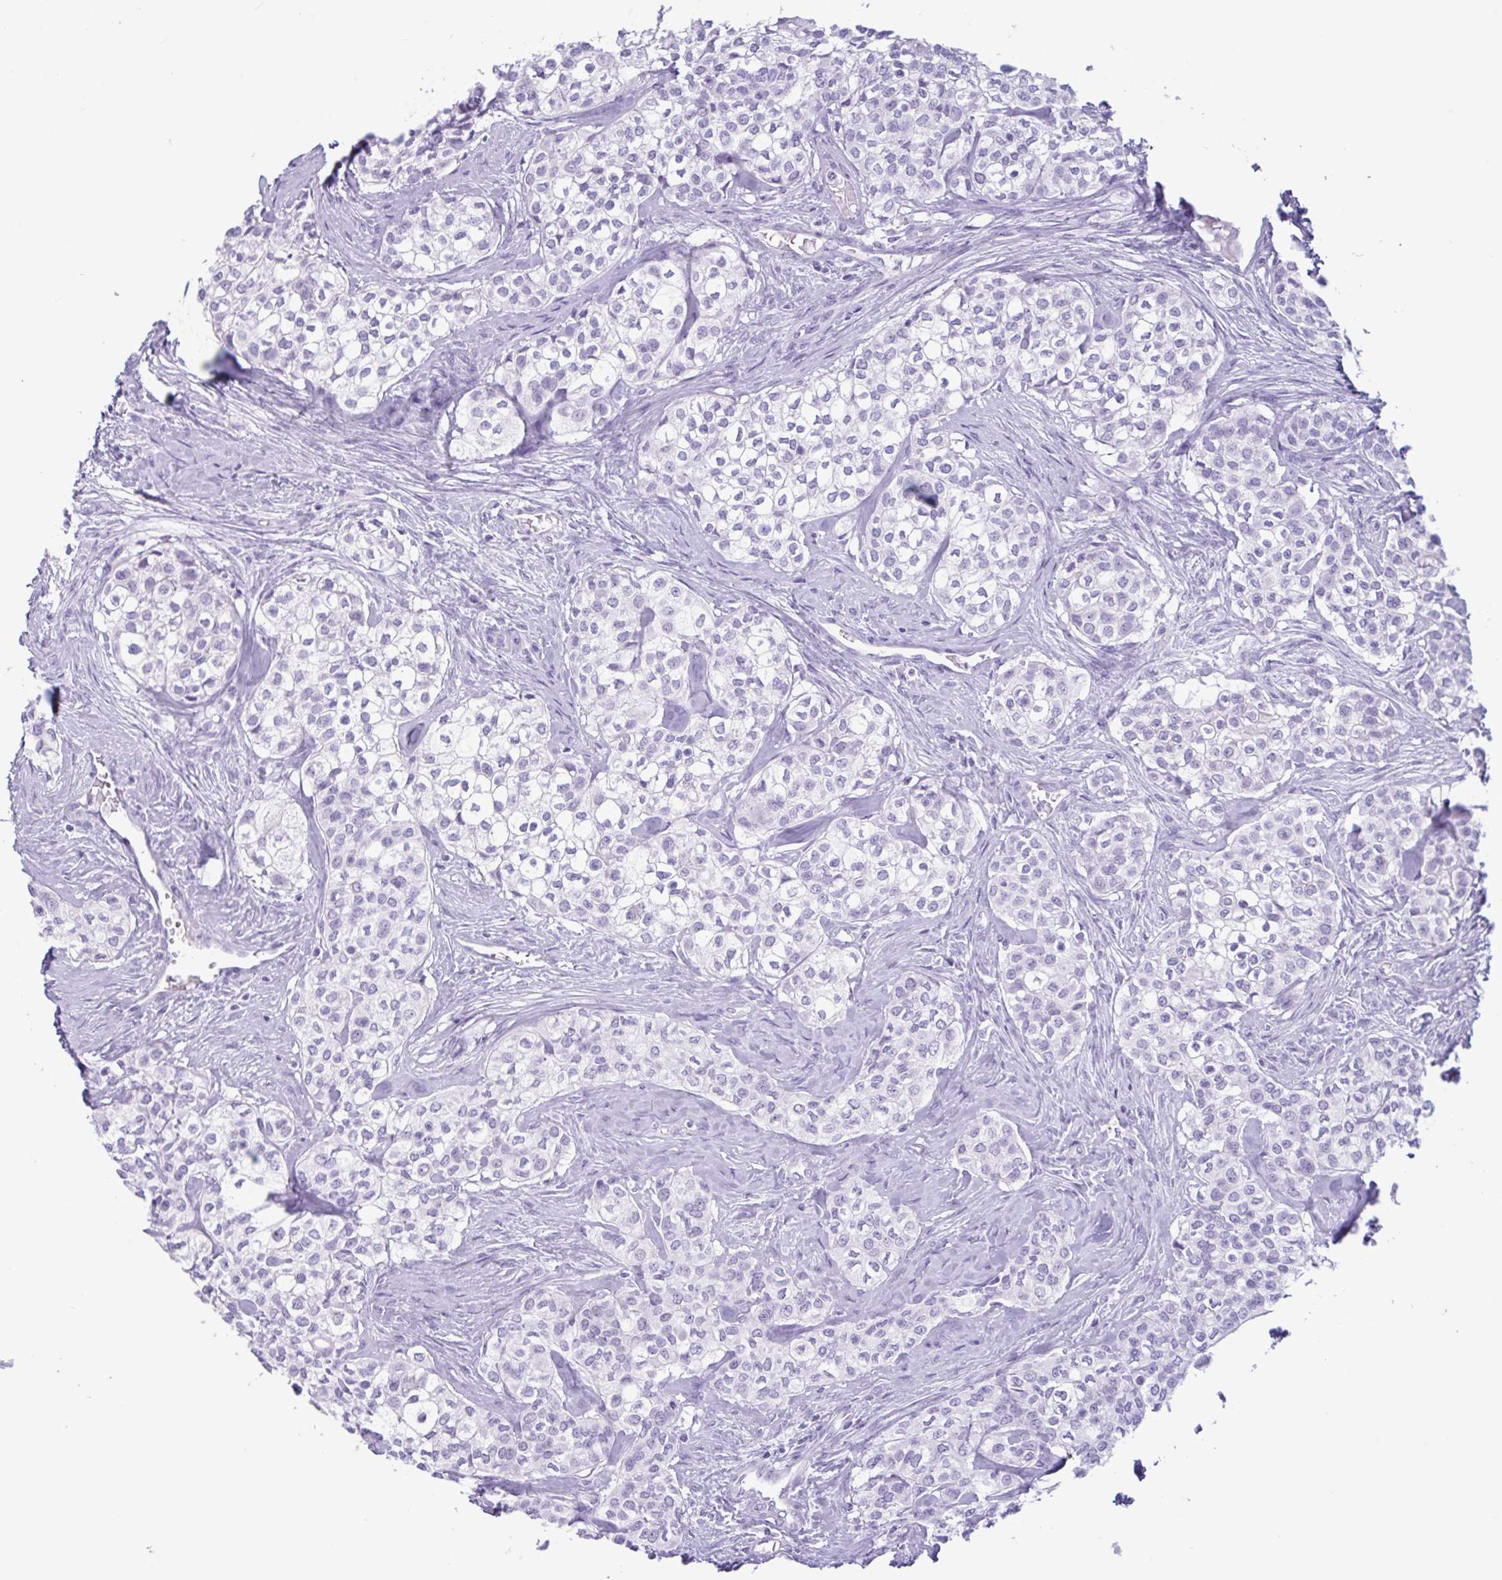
{"staining": {"intensity": "negative", "quantity": "none", "location": "none"}, "tissue": "head and neck cancer", "cell_type": "Tumor cells", "image_type": "cancer", "snomed": [{"axis": "morphology", "description": "Adenocarcinoma, NOS"}, {"axis": "topography", "description": "Head-Neck"}], "caption": "Image shows no protein positivity in tumor cells of head and neck cancer (adenocarcinoma) tissue.", "gene": "CTSE", "patient": {"sex": "male", "age": 81}}